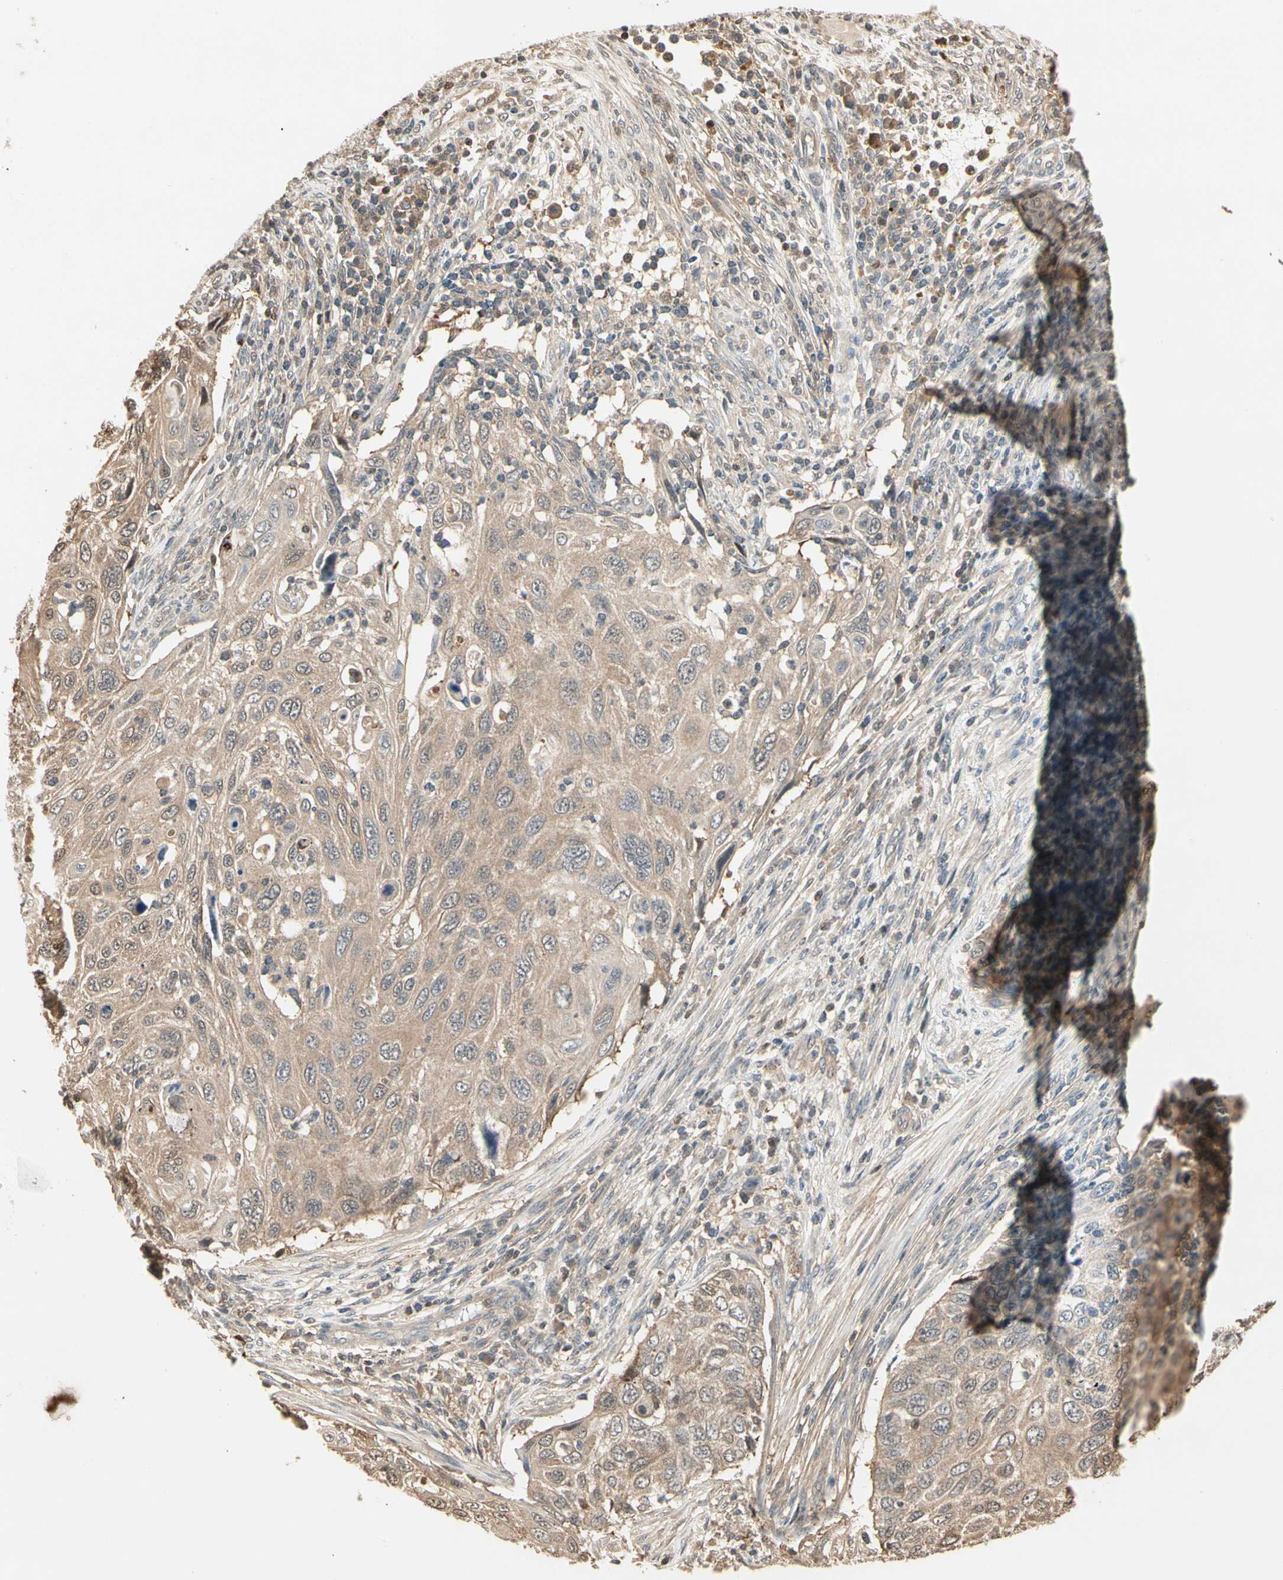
{"staining": {"intensity": "moderate", "quantity": ">75%", "location": "cytoplasmic/membranous"}, "tissue": "cervical cancer", "cell_type": "Tumor cells", "image_type": "cancer", "snomed": [{"axis": "morphology", "description": "Squamous cell carcinoma, NOS"}, {"axis": "topography", "description": "Cervix"}], "caption": "This image displays cervical cancer (squamous cell carcinoma) stained with immunohistochemistry to label a protein in brown. The cytoplasmic/membranous of tumor cells show moderate positivity for the protein. Nuclei are counter-stained blue.", "gene": "DRG2", "patient": {"sex": "female", "age": 70}}